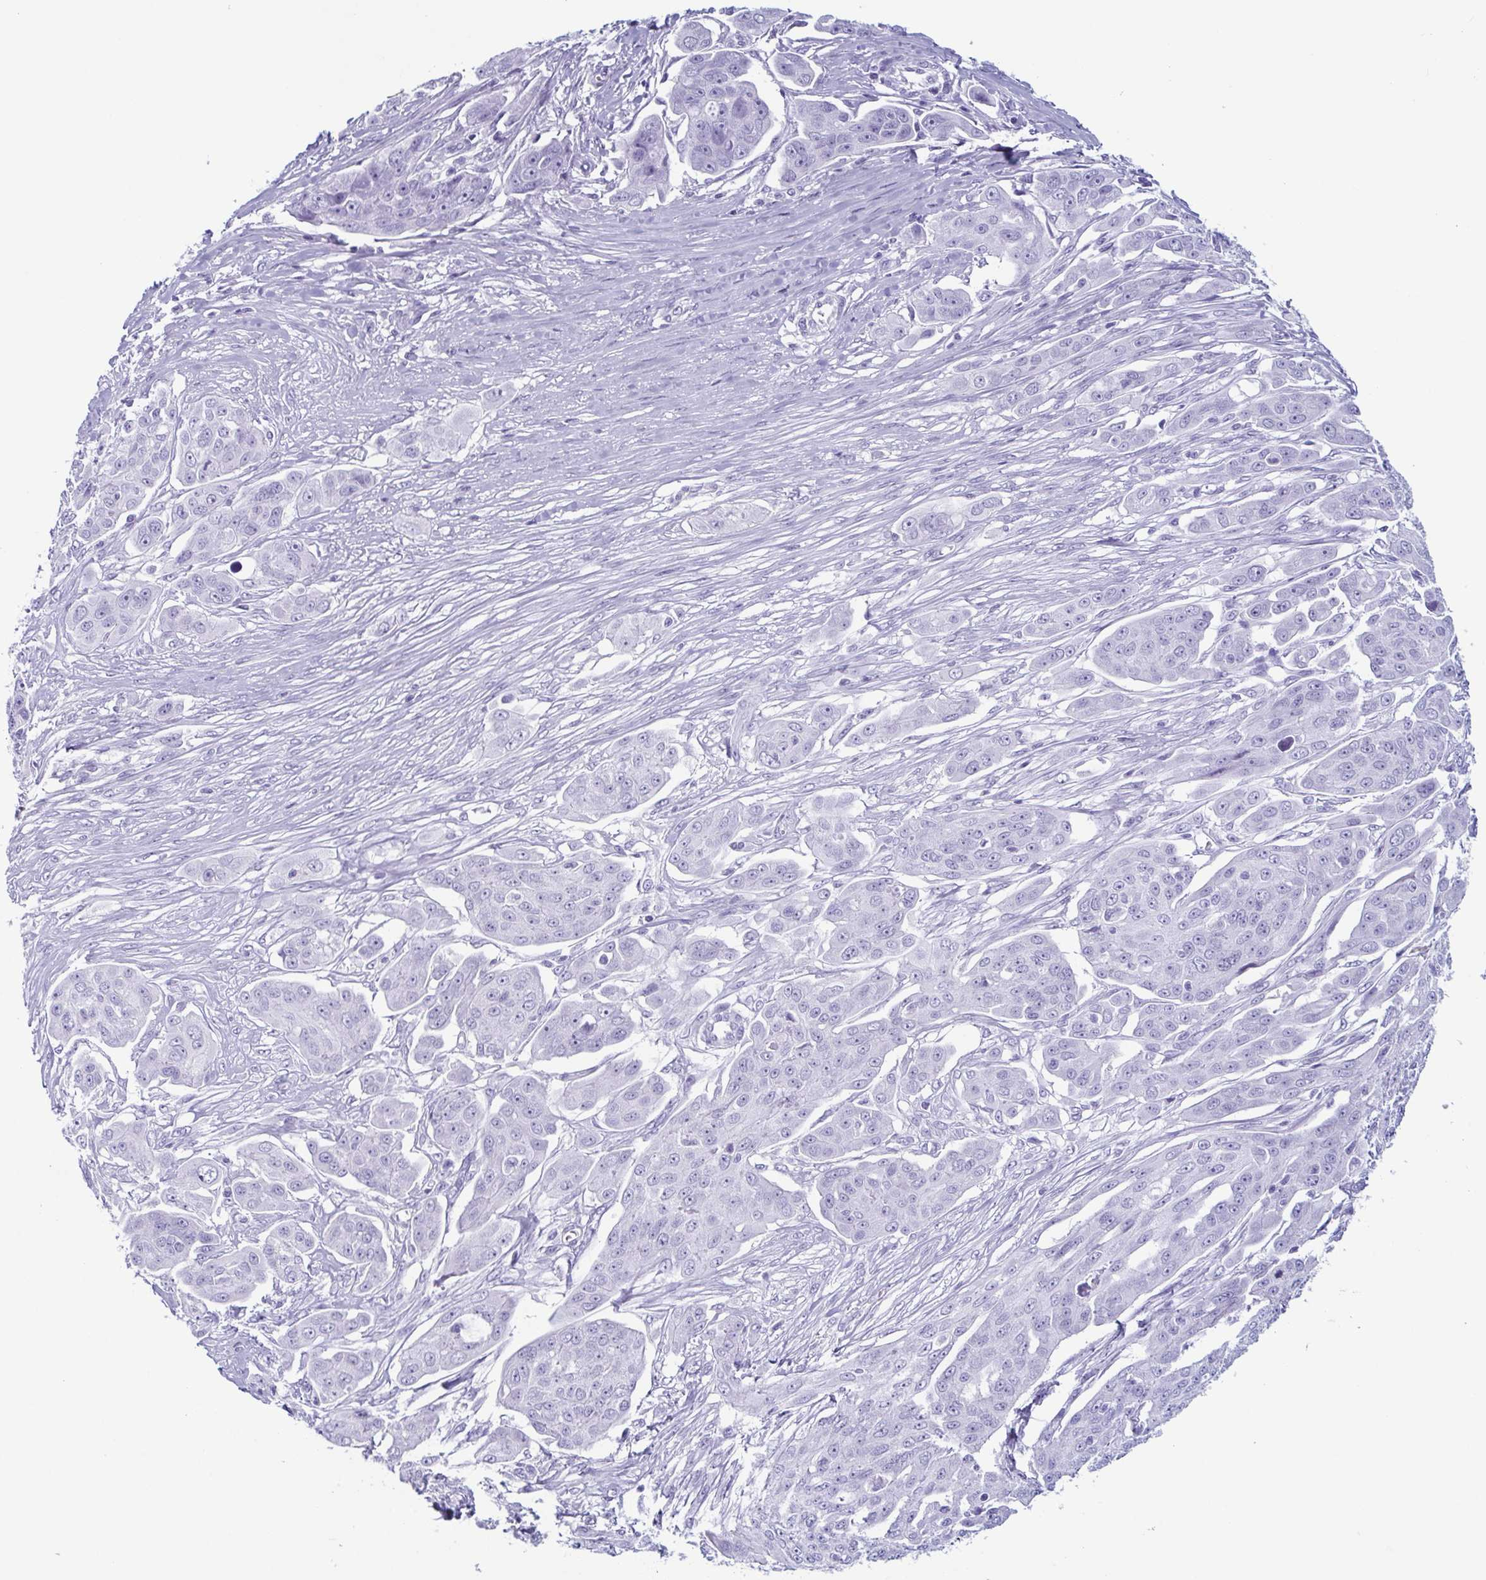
{"staining": {"intensity": "negative", "quantity": "none", "location": "none"}, "tissue": "ovarian cancer", "cell_type": "Tumor cells", "image_type": "cancer", "snomed": [{"axis": "morphology", "description": "Carcinoma, endometroid"}, {"axis": "topography", "description": "Ovary"}], "caption": "Protein analysis of ovarian endometroid carcinoma demonstrates no significant staining in tumor cells.", "gene": "ENKUR", "patient": {"sex": "female", "age": 70}}